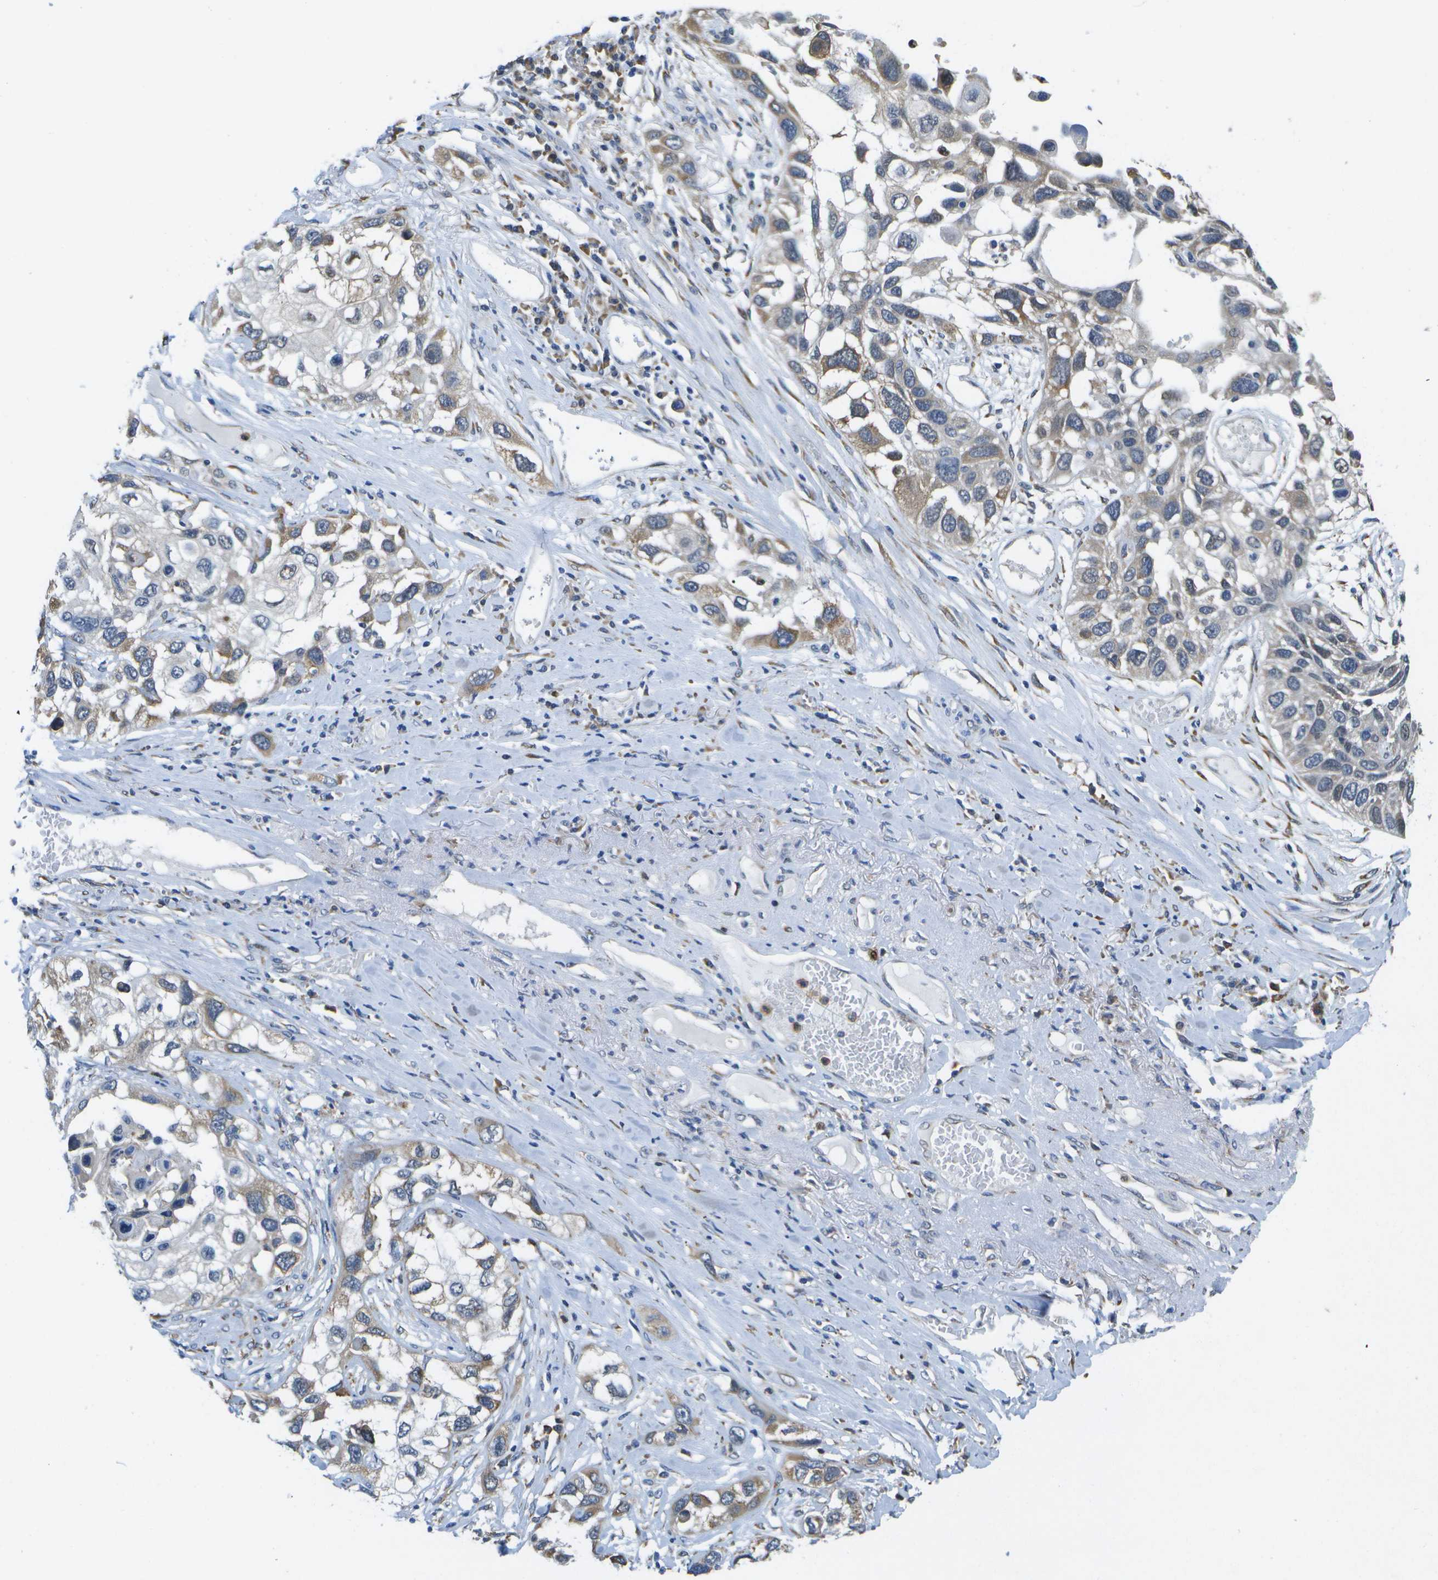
{"staining": {"intensity": "moderate", "quantity": "25%-75%", "location": "cytoplasmic/membranous"}, "tissue": "lung cancer", "cell_type": "Tumor cells", "image_type": "cancer", "snomed": [{"axis": "morphology", "description": "Squamous cell carcinoma, NOS"}, {"axis": "topography", "description": "Lung"}], "caption": "Immunohistochemical staining of lung squamous cell carcinoma reveals medium levels of moderate cytoplasmic/membranous positivity in approximately 25%-75% of tumor cells.", "gene": "DSE", "patient": {"sex": "male", "age": 71}}